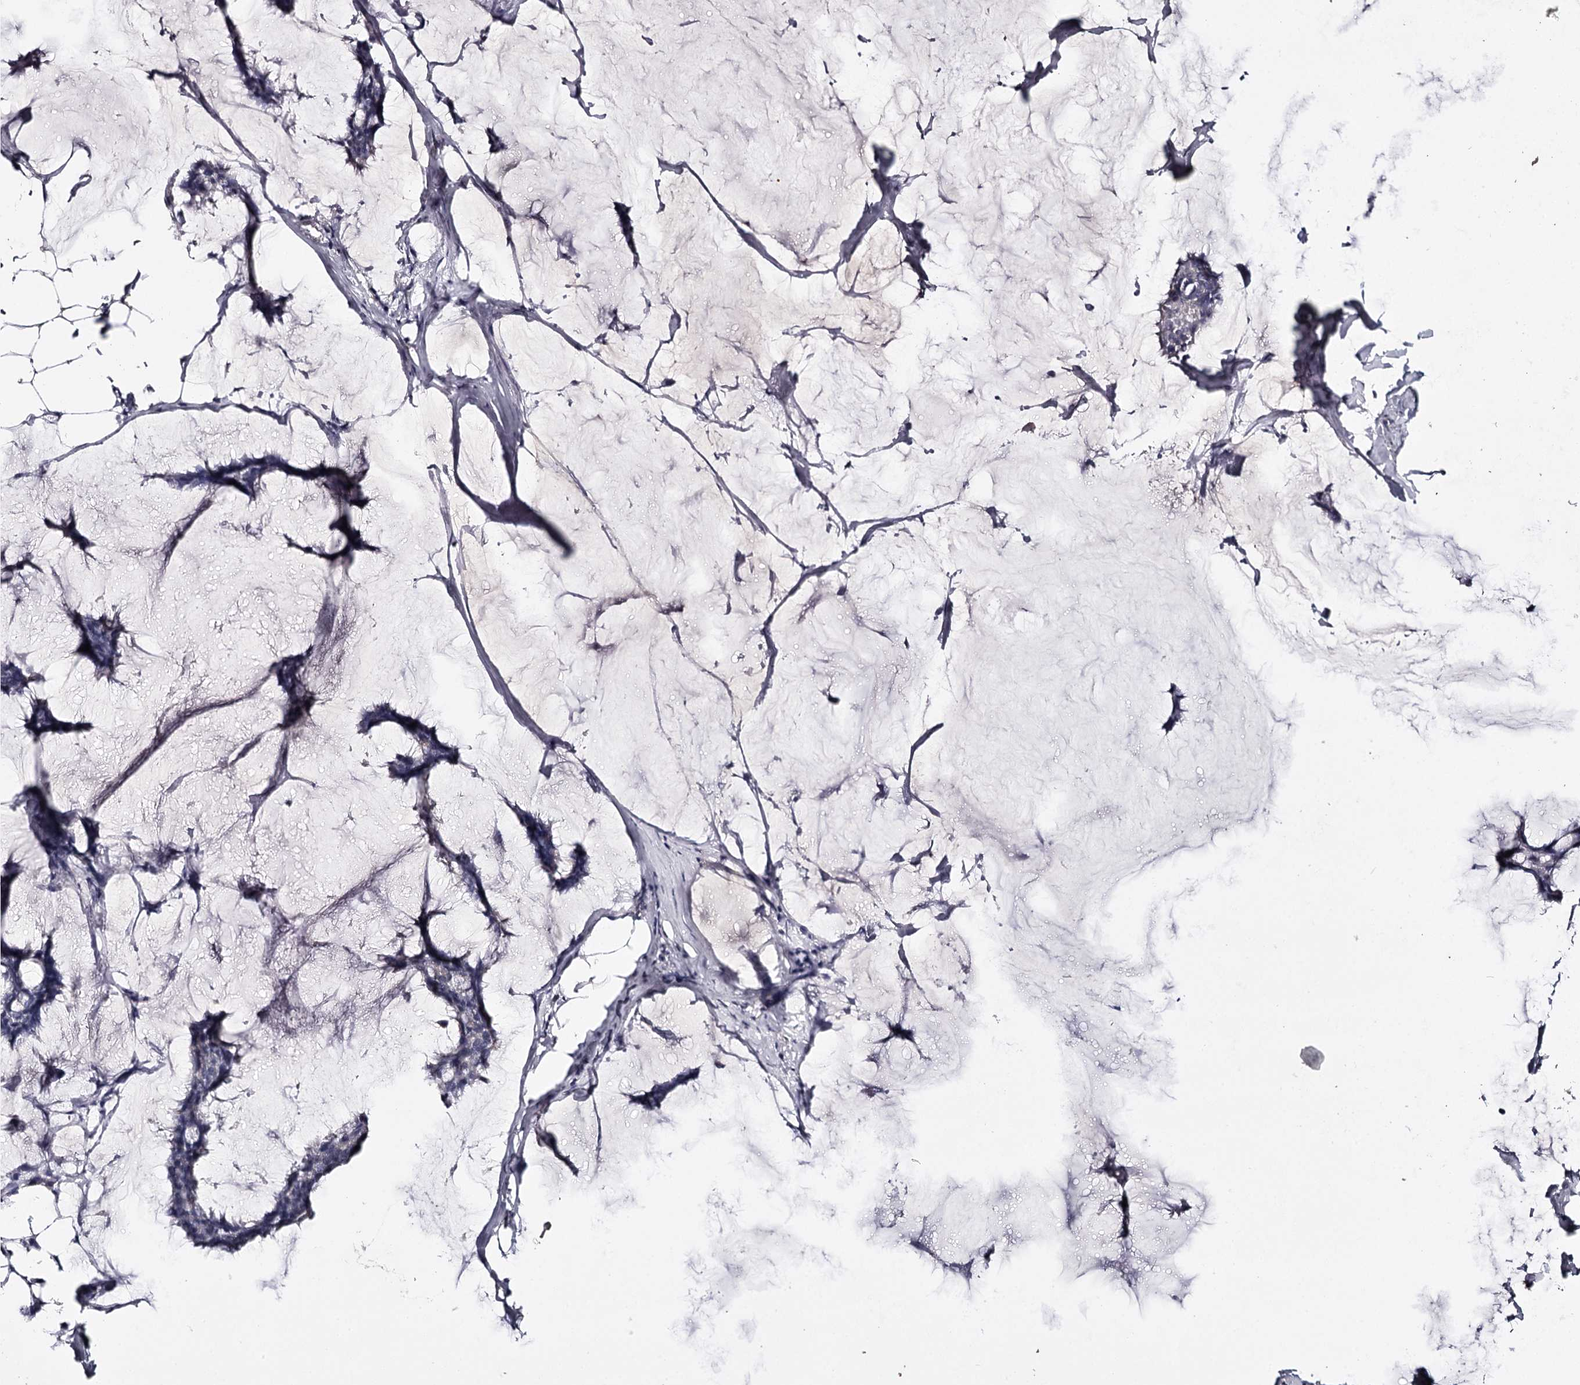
{"staining": {"intensity": "negative", "quantity": "none", "location": "none"}, "tissue": "breast cancer", "cell_type": "Tumor cells", "image_type": "cancer", "snomed": [{"axis": "morphology", "description": "Duct carcinoma"}, {"axis": "topography", "description": "Breast"}], "caption": "Protein analysis of breast infiltrating ductal carcinoma exhibits no significant staining in tumor cells.", "gene": "FDXACB1", "patient": {"sex": "female", "age": 93}}